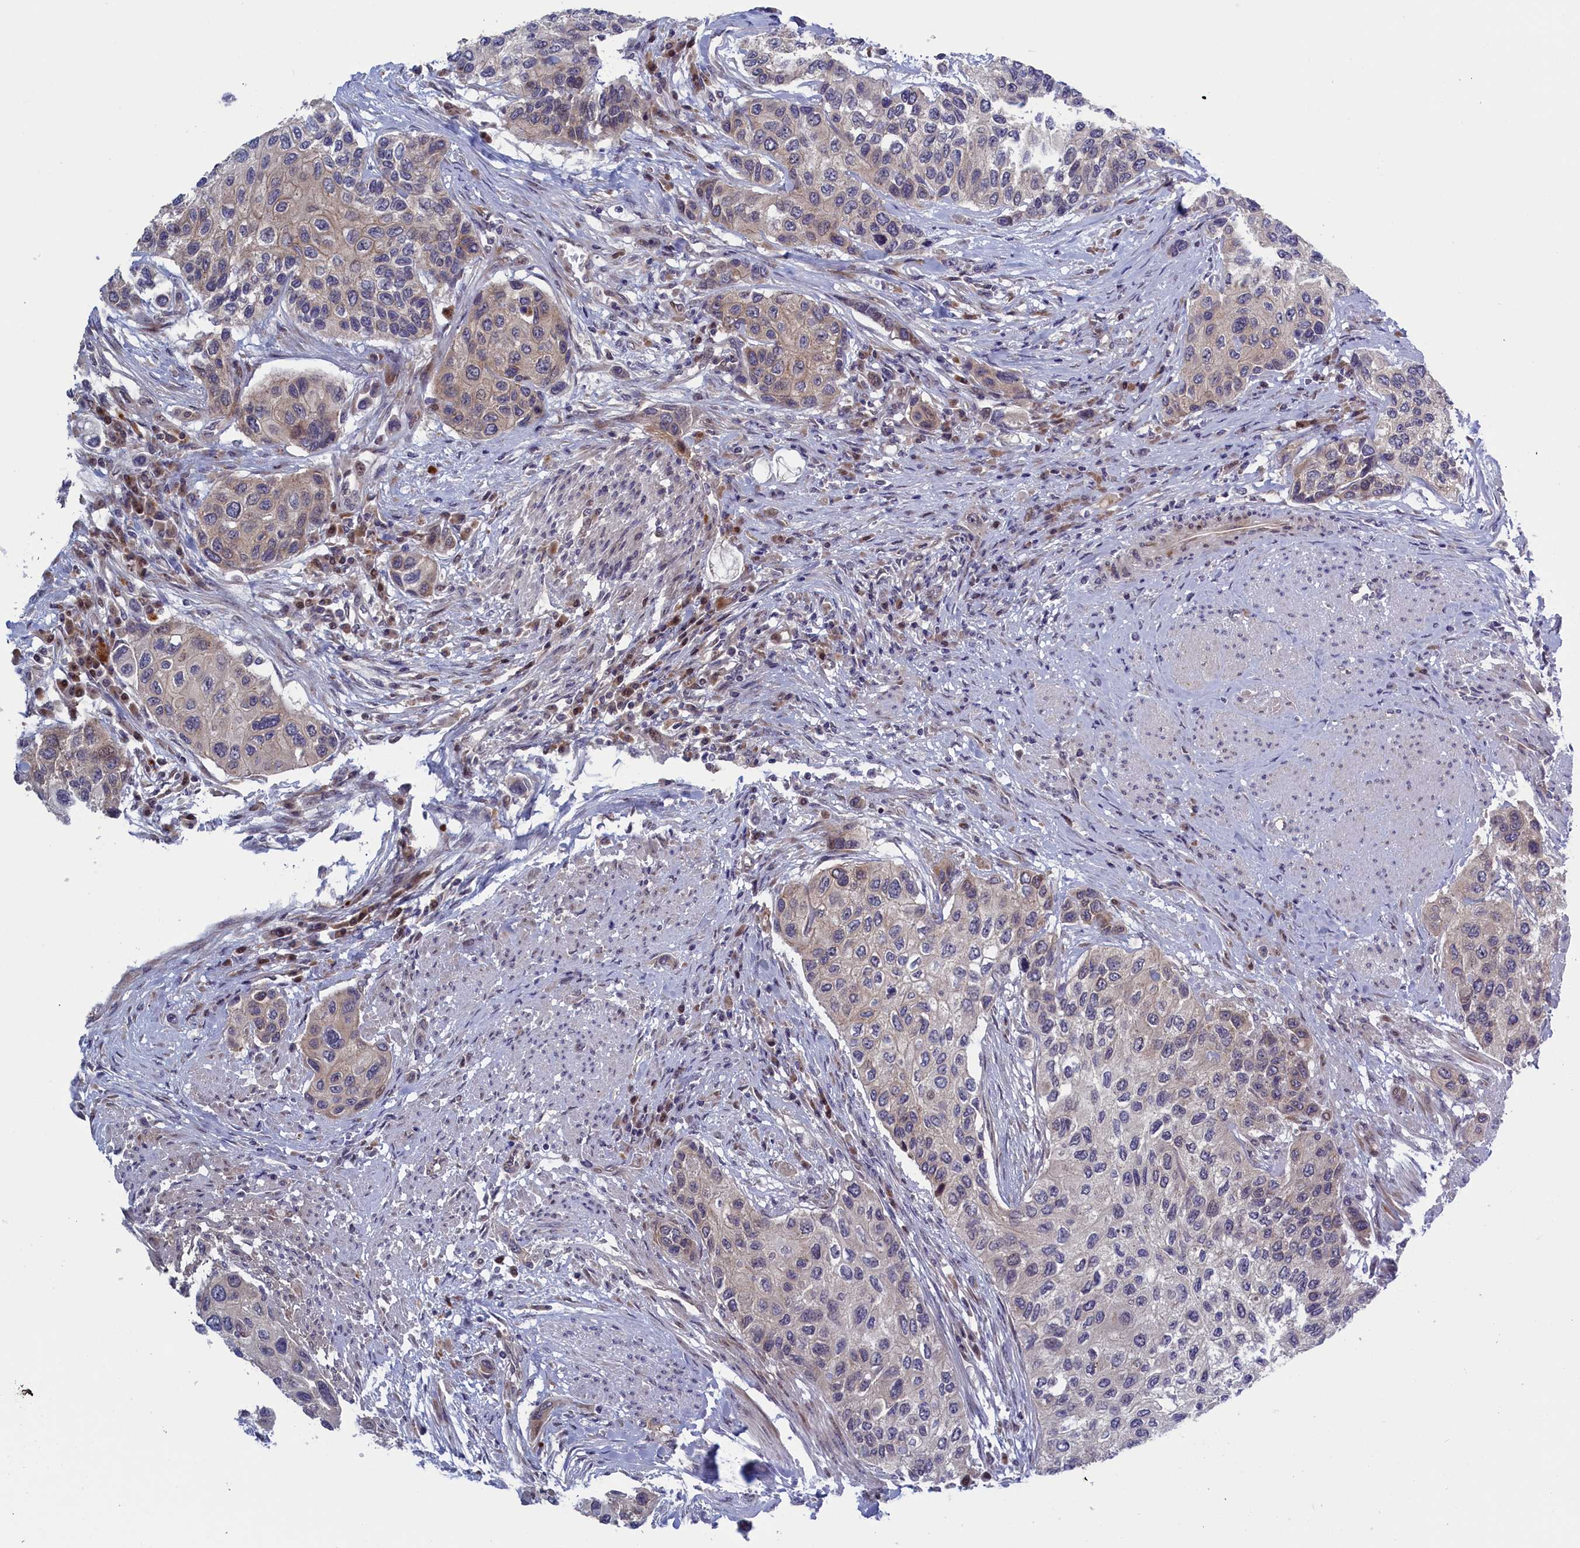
{"staining": {"intensity": "weak", "quantity": "<25%", "location": "cytoplasmic/membranous"}, "tissue": "urothelial cancer", "cell_type": "Tumor cells", "image_type": "cancer", "snomed": [{"axis": "morphology", "description": "Urothelial carcinoma, High grade"}, {"axis": "topography", "description": "Urinary bladder"}], "caption": "A micrograph of high-grade urothelial carcinoma stained for a protein displays no brown staining in tumor cells. Brightfield microscopy of immunohistochemistry (IHC) stained with DAB (brown) and hematoxylin (blue), captured at high magnification.", "gene": "LSG1", "patient": {"sex": "female", "age": 56}}